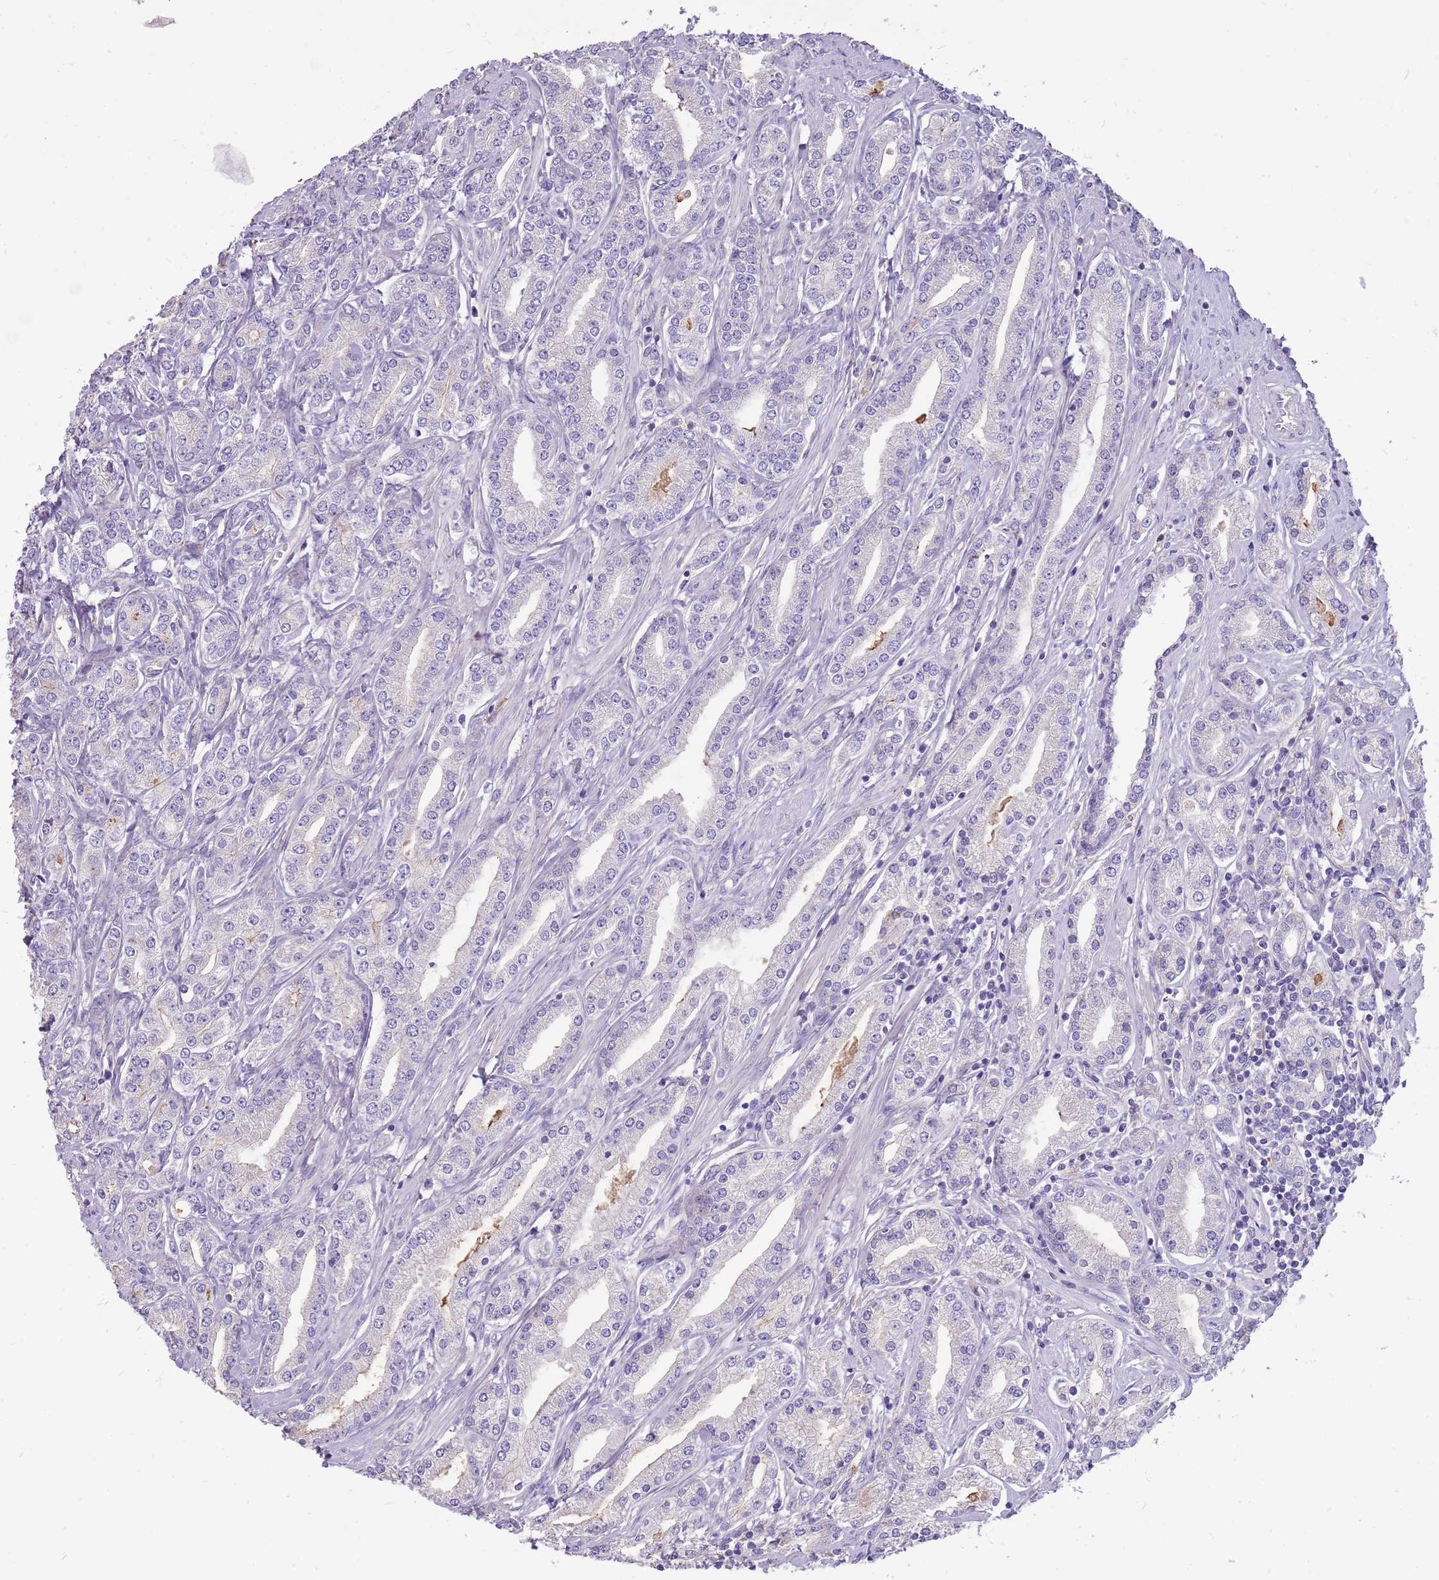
{"staining": {"intensity": "negative", "quantity": "none", "location": "none"}, "tissue": "prostate cancer", "cell_type": "Tumor cells", "image_type": "cancer", "snomed": [{"axis": "morphology", "description": "Adenocarcinoma, High grade"}, {"axis": "topography", "description": "Prostate"}], "caption": "Immunohistochemical staining of human prostate adenocarcinoma (high-grade) demonstrates no significant staining in tumor cells.", "gene": "NTN4", "patient": {"sex": "male", "age": 66}}